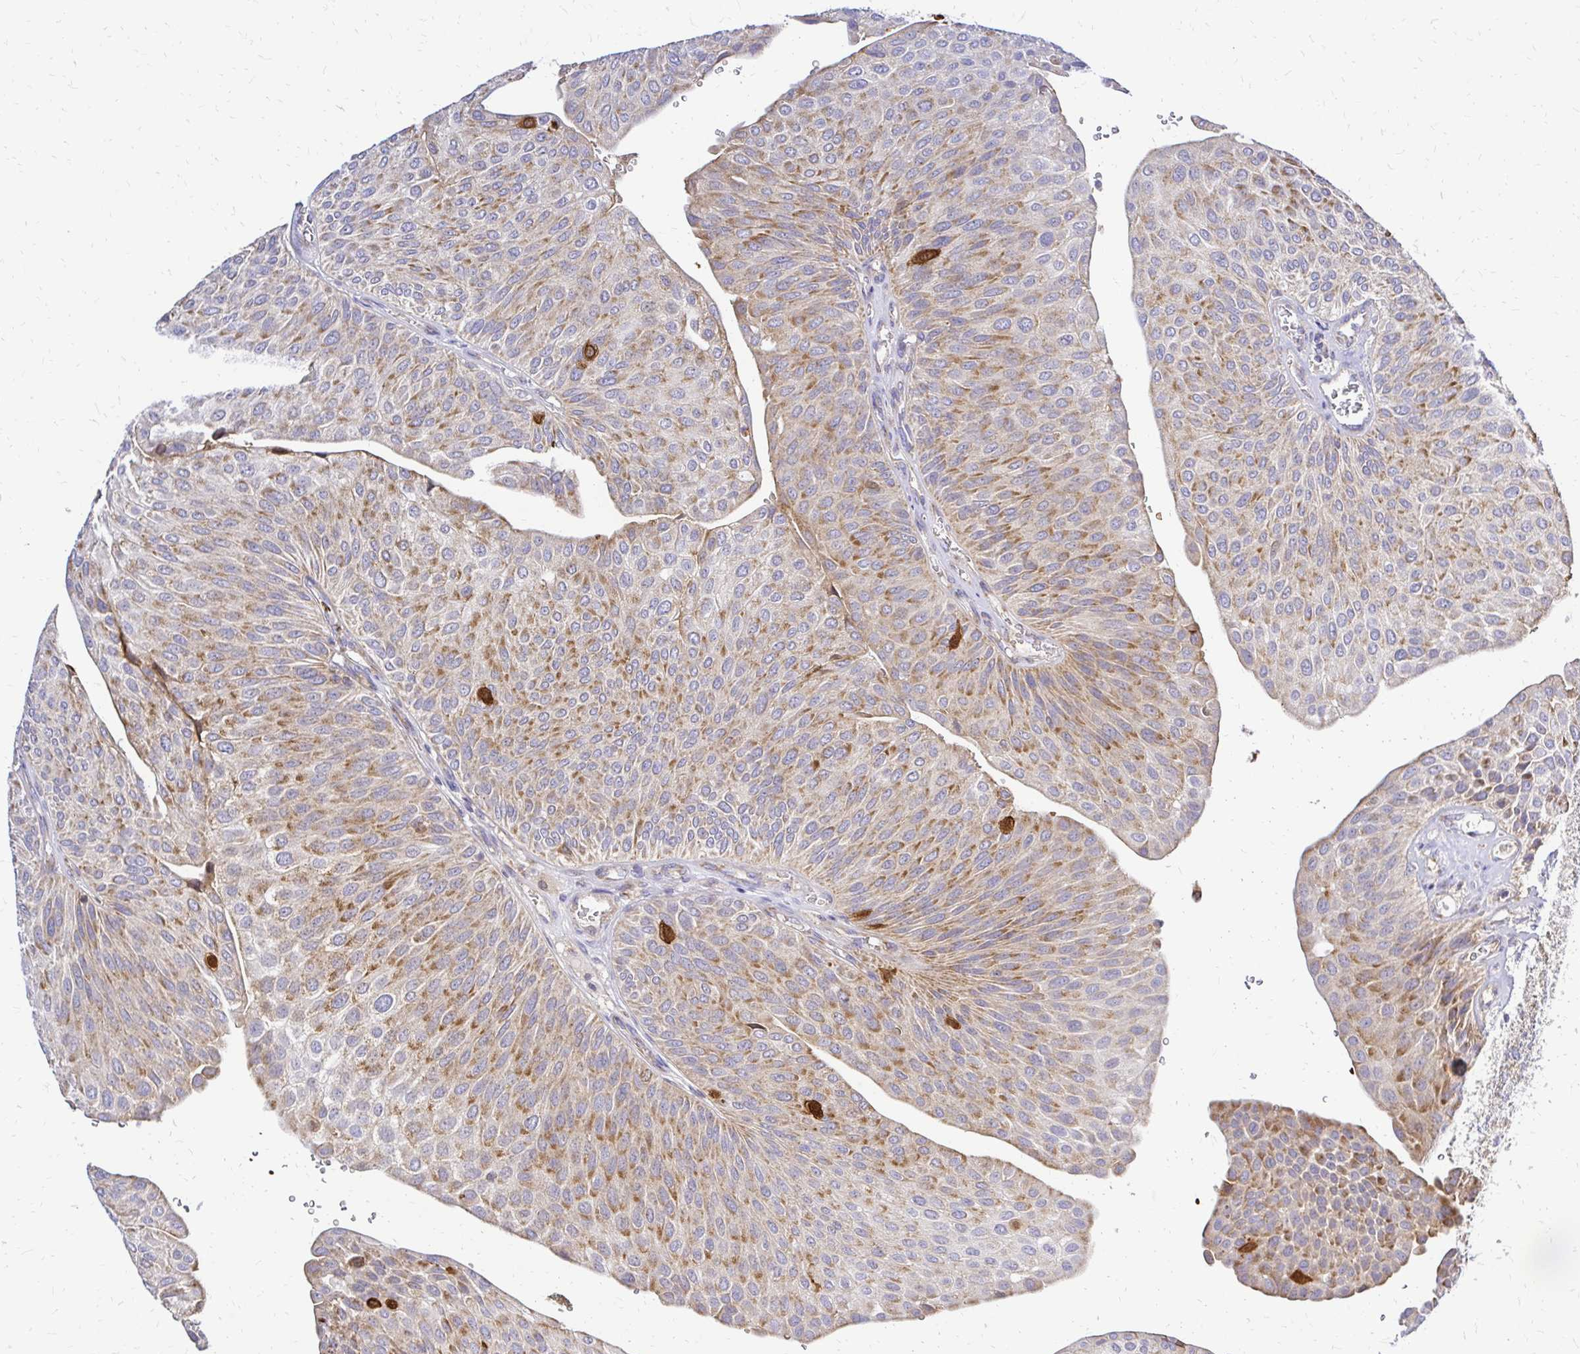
{"staining": {"intensity": "moderate", "quantity": "25%-75%", "location": "cytoplasmic/membranous"}, "tissue": "urothelial cancer", "cell_type": "Tumor cells", "image_type": "cancer", "snomed": [{"axis": "morphology", "description": "Urothelial carcinoma, NOS"}, {"axis": "topography", "description": "Urinary bladder"}], "caption": "Protein expression analysis of urothelial cancer reveals moderate cytoplasmic/membranous positivity in approximately 25%-75% of tumor cells.", "gene": "MRPL13", "patient": {"sex": "male", "age": 67}}